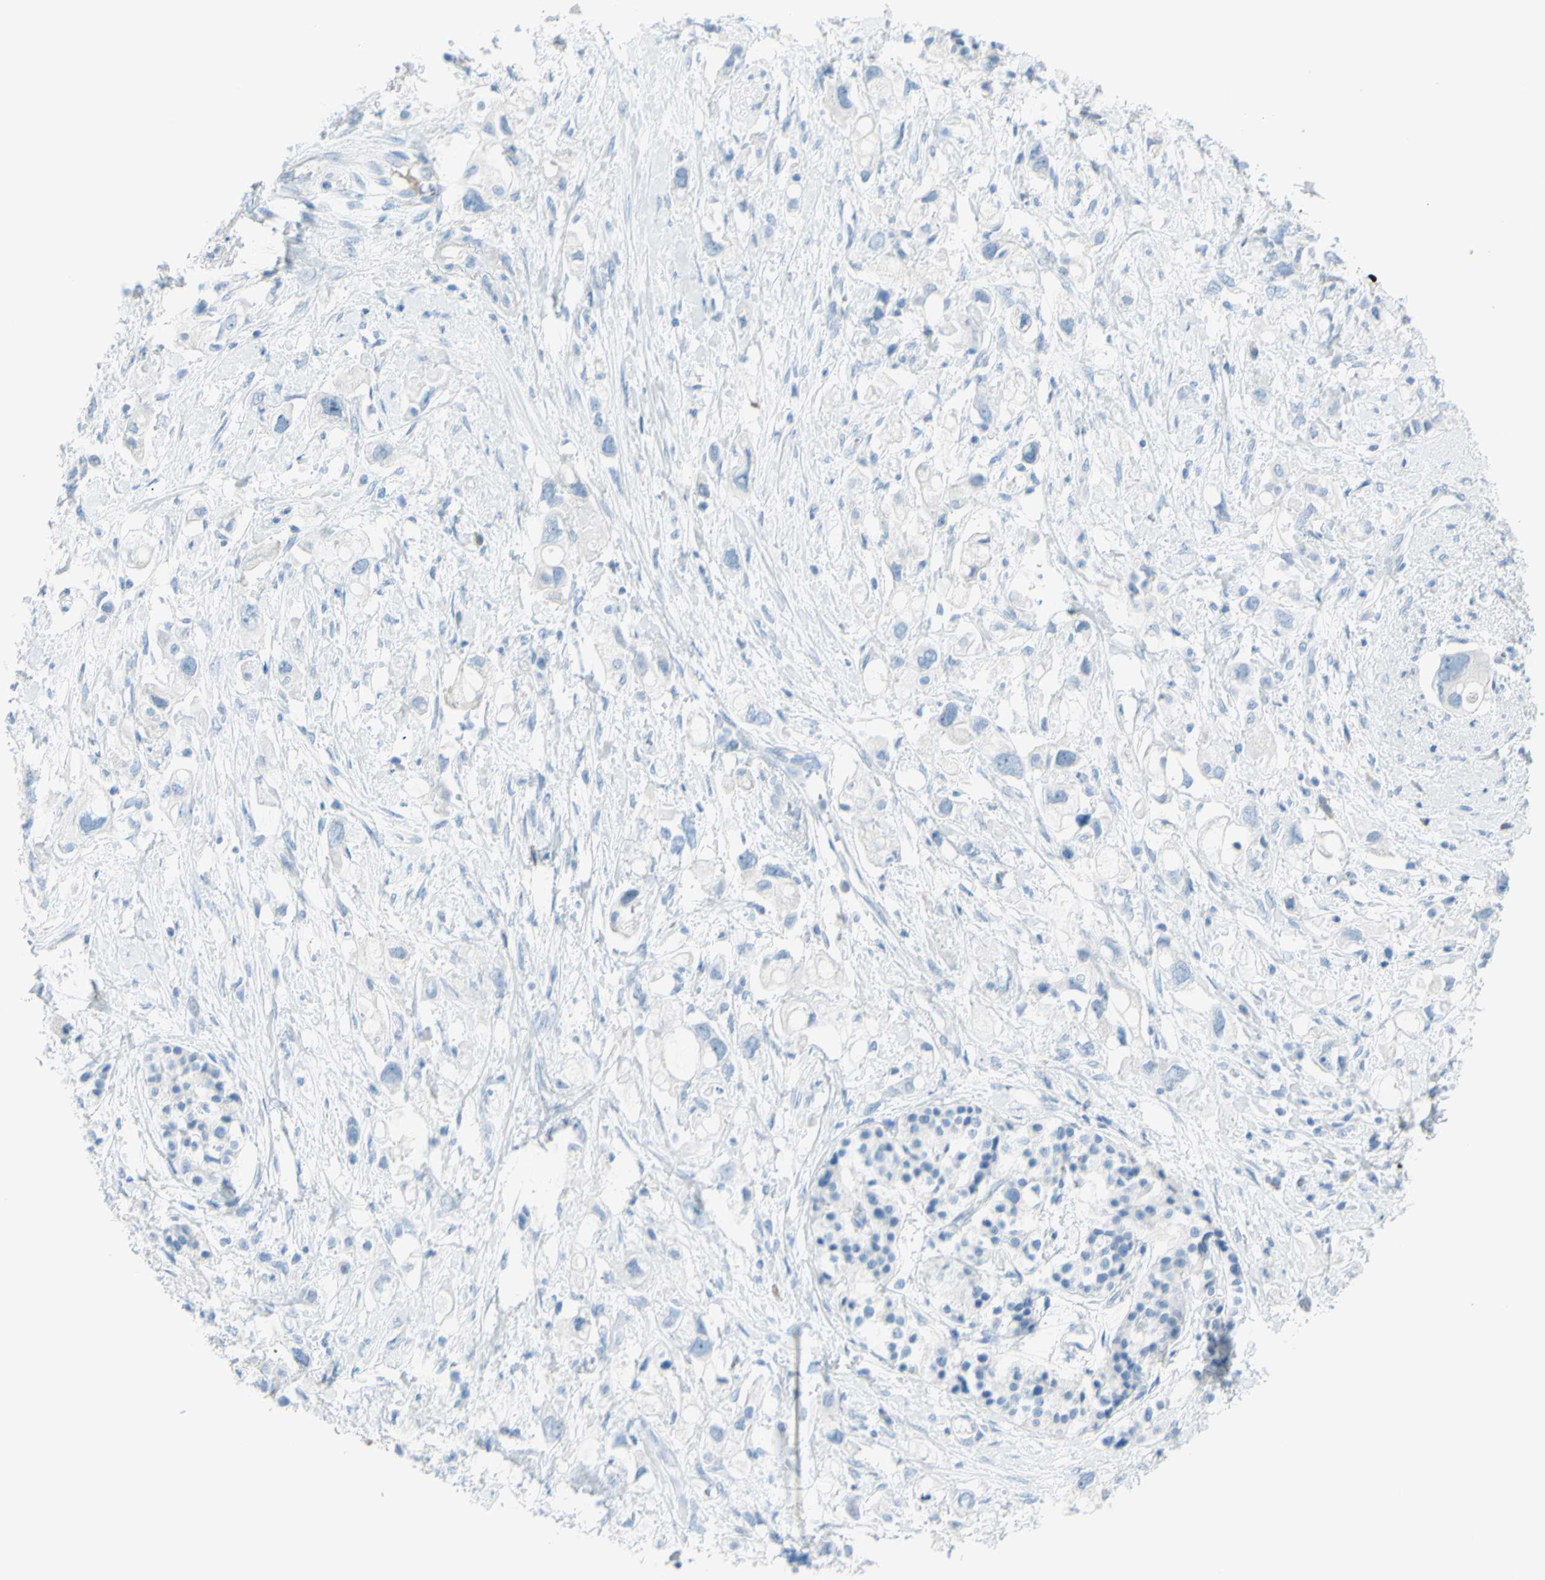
{"staining": {"intensity": "negative", "quantity": "none", "location": "none"}, "tissue": "pancreatic cancer", "cell_type": "Tumor cells", "image_type": "cancer", "snomed": [{"axis": "morphology", "description": "Adenocarcinoma, NOS"}, {"axis": "topography", "description": "Pancreas"}], "caption": "Human adenocarcinoma (pancreatic) stained for a protein using IHC demonstrates no staining in tumor cells.", "gene": "TFPI2", "patient": {"sex": "female", "age": 56}}